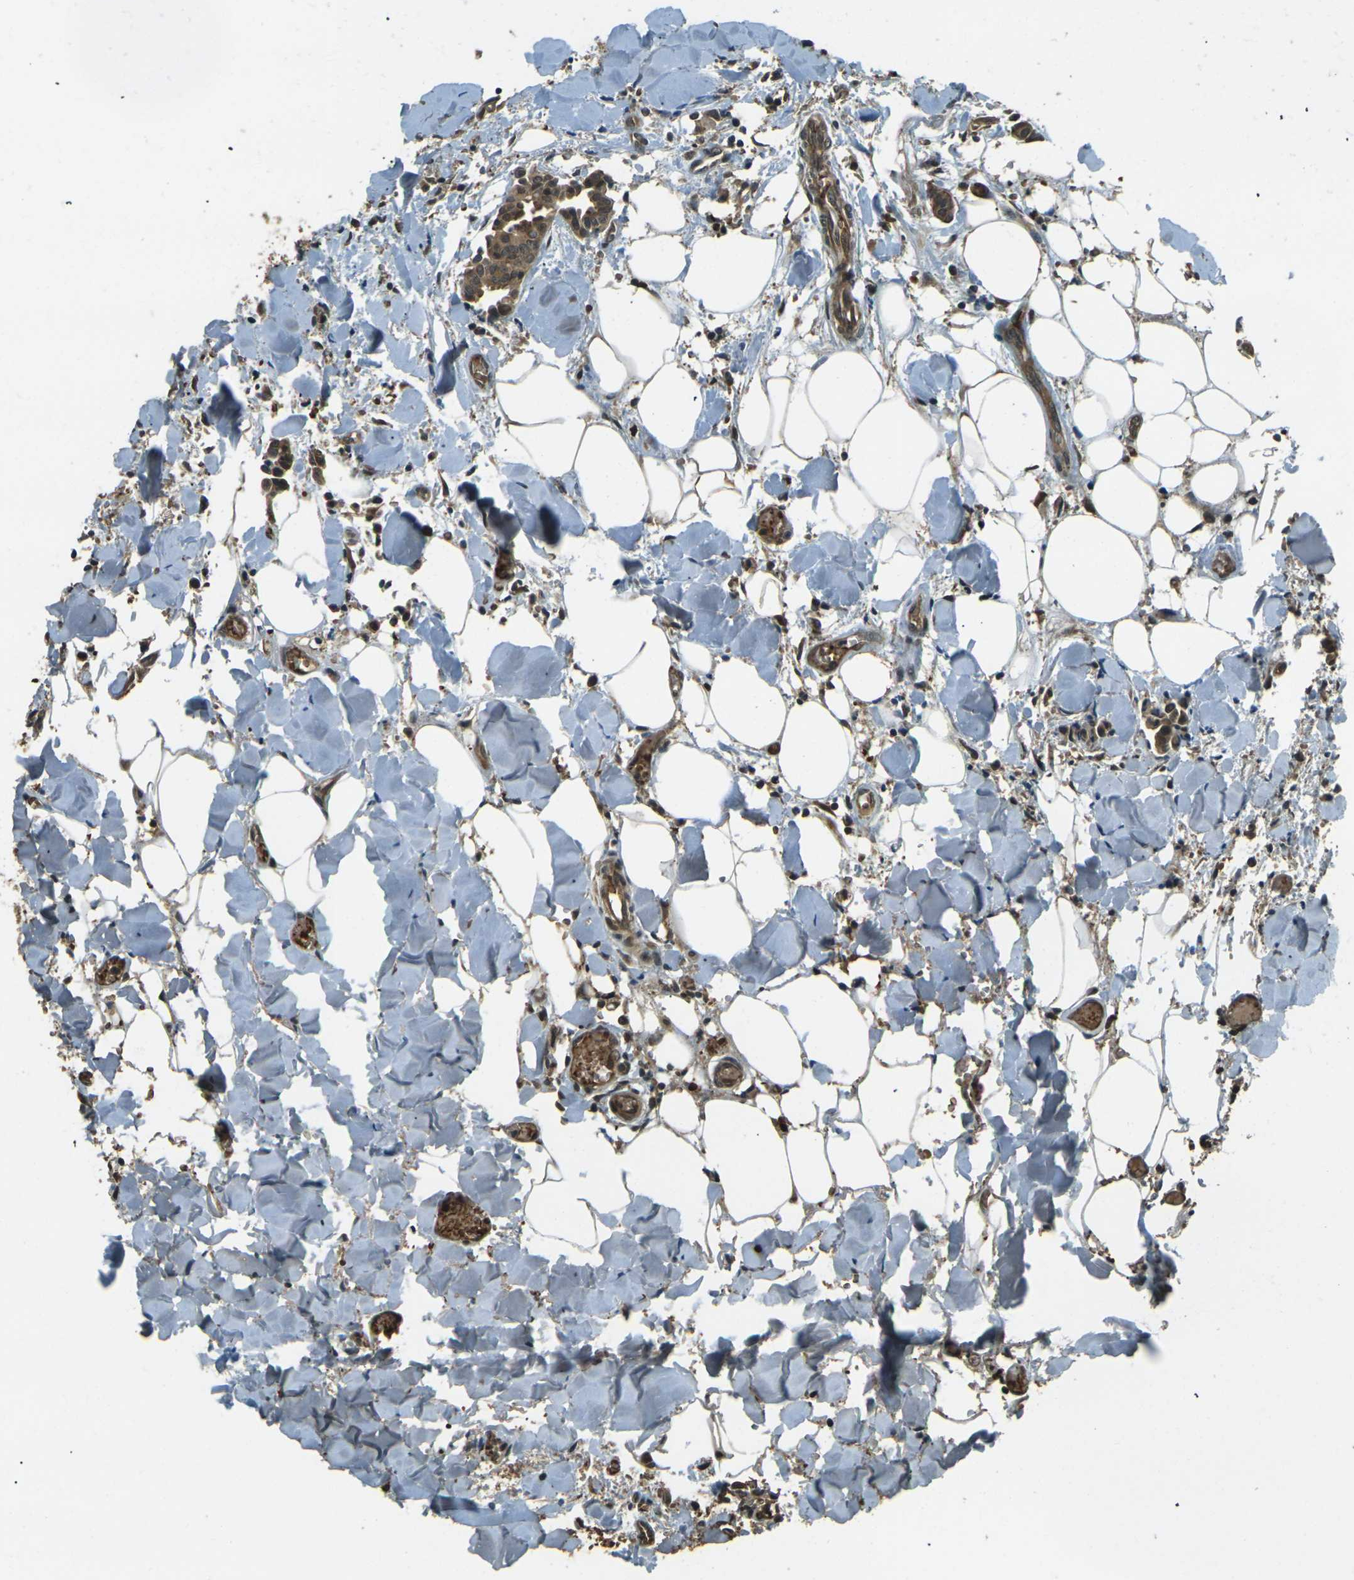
{"staining": {"intensity": "moderate", "quantity": ">75%", "location": "cytoplasmic/membranous"}, "tissue": "head and neck cancer", "cell_type": "Tumor cells", "image_type": "cancer", "snomed": [{"axis": "morphology", "description": "Adenocarcinoma, NOS"}, {"axis": "topography", "description": "Salivary gland"}, {"axis": "topography", "description": "Head-Neck"}], "caption": "Immunohistochemical staining of human adenocarcinoma (head and neck) shows medium levels of moderate cytoplasmic/membranous protein staining in about >75% of tumor cells.", "gene": "TOR1A", "patient": {"sex": "female", "age": 59}}